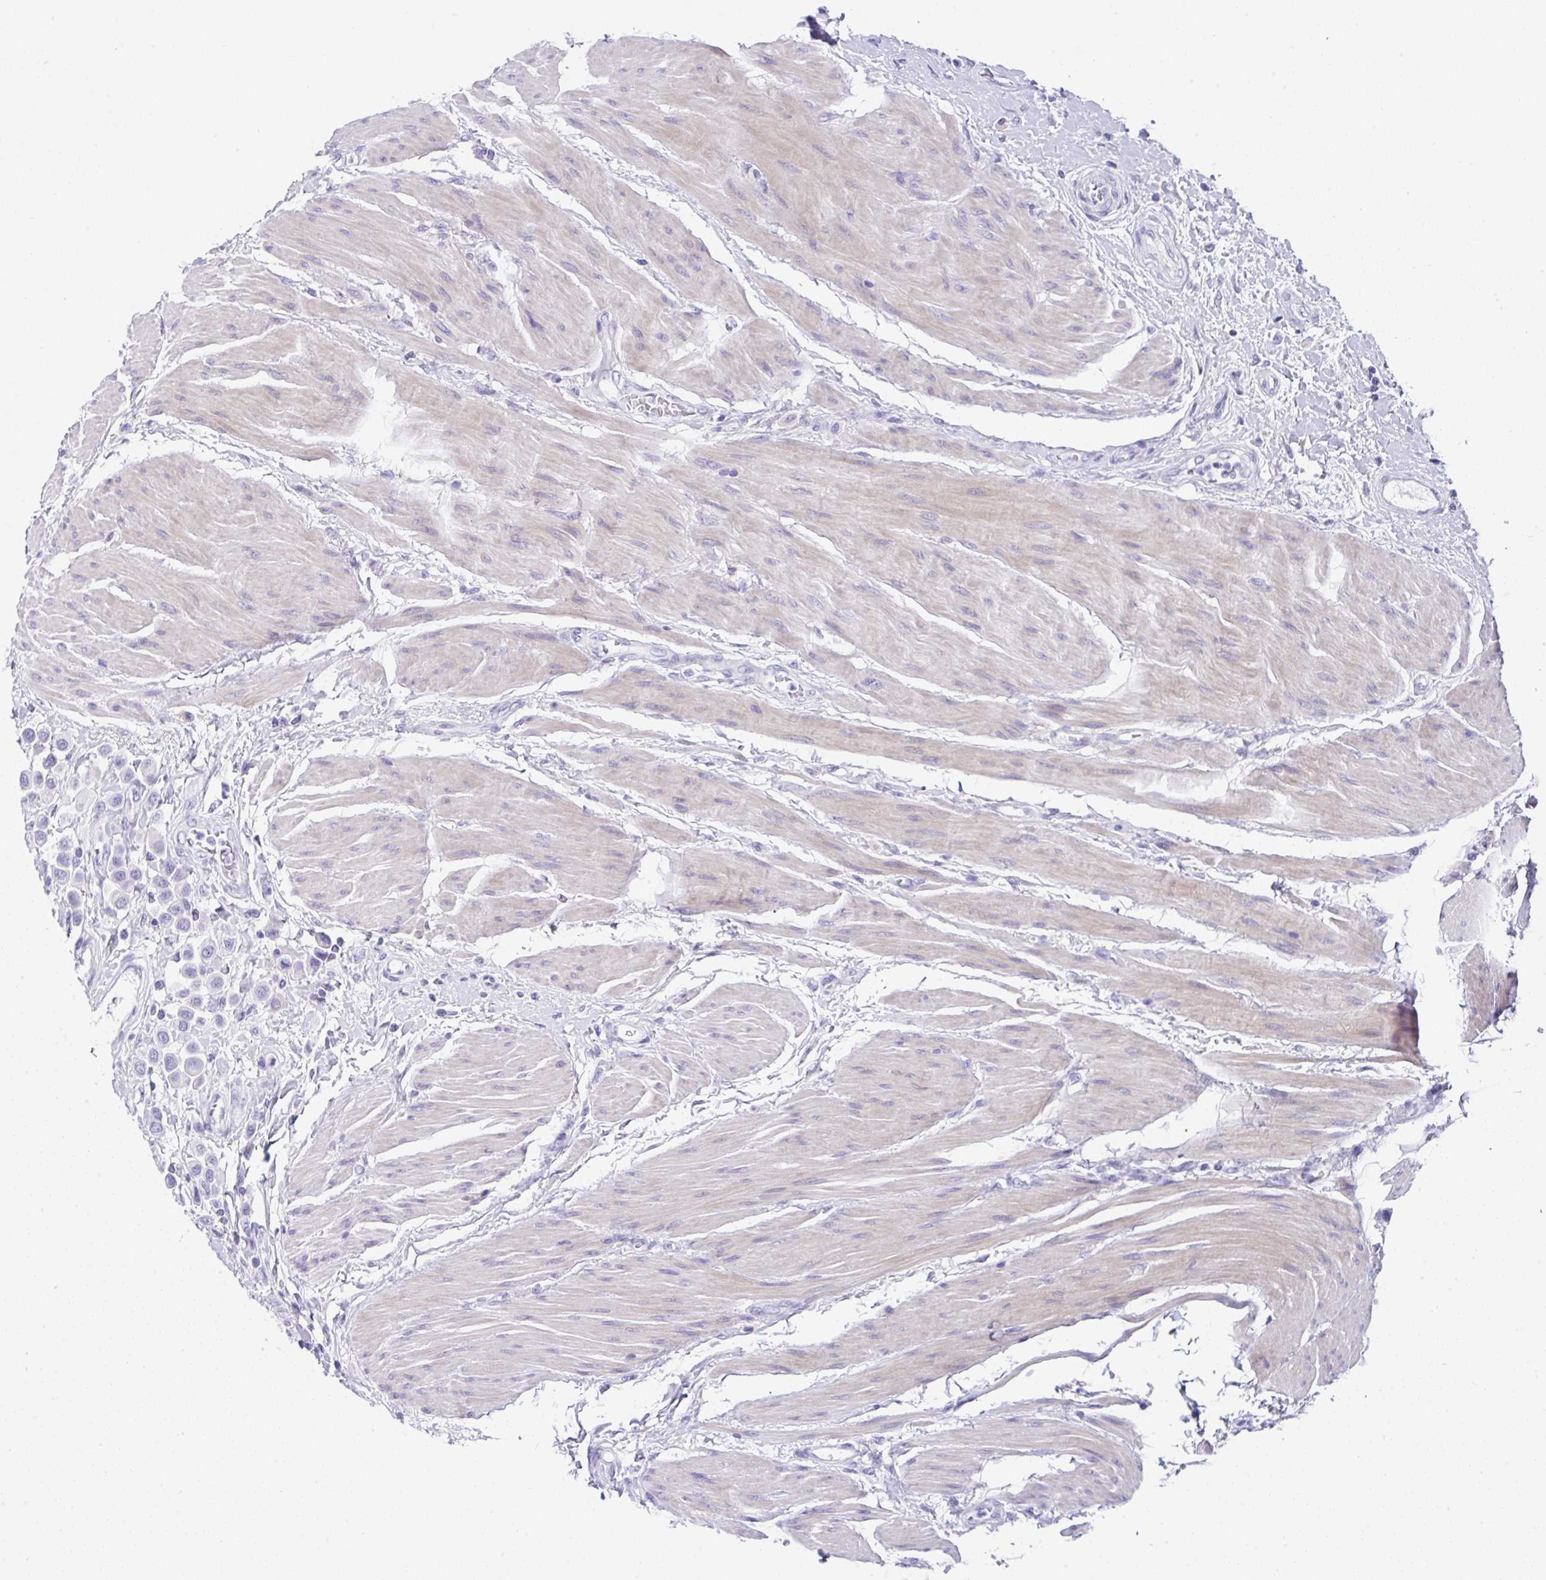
{"staining": {"intensity": "negative", "quantity": "none", "location": "none"}, "tissue": "urothelial cancer", "cell_type": "Tumor cells", "image_type": "cancer", "snomed": [{"axis": "morphology", "description": "Urothelial carcinoma, High grade"}, {"axis": "topography", "description": "Urinary bladder"}], "caption": "This is an immunohistochemistry (IHC) photomicrograph of human urothelial cancer. There is no positivity in tumor cells.", "gene": "UGT3A1", "patient": {"sex": "male", "age": 50}}